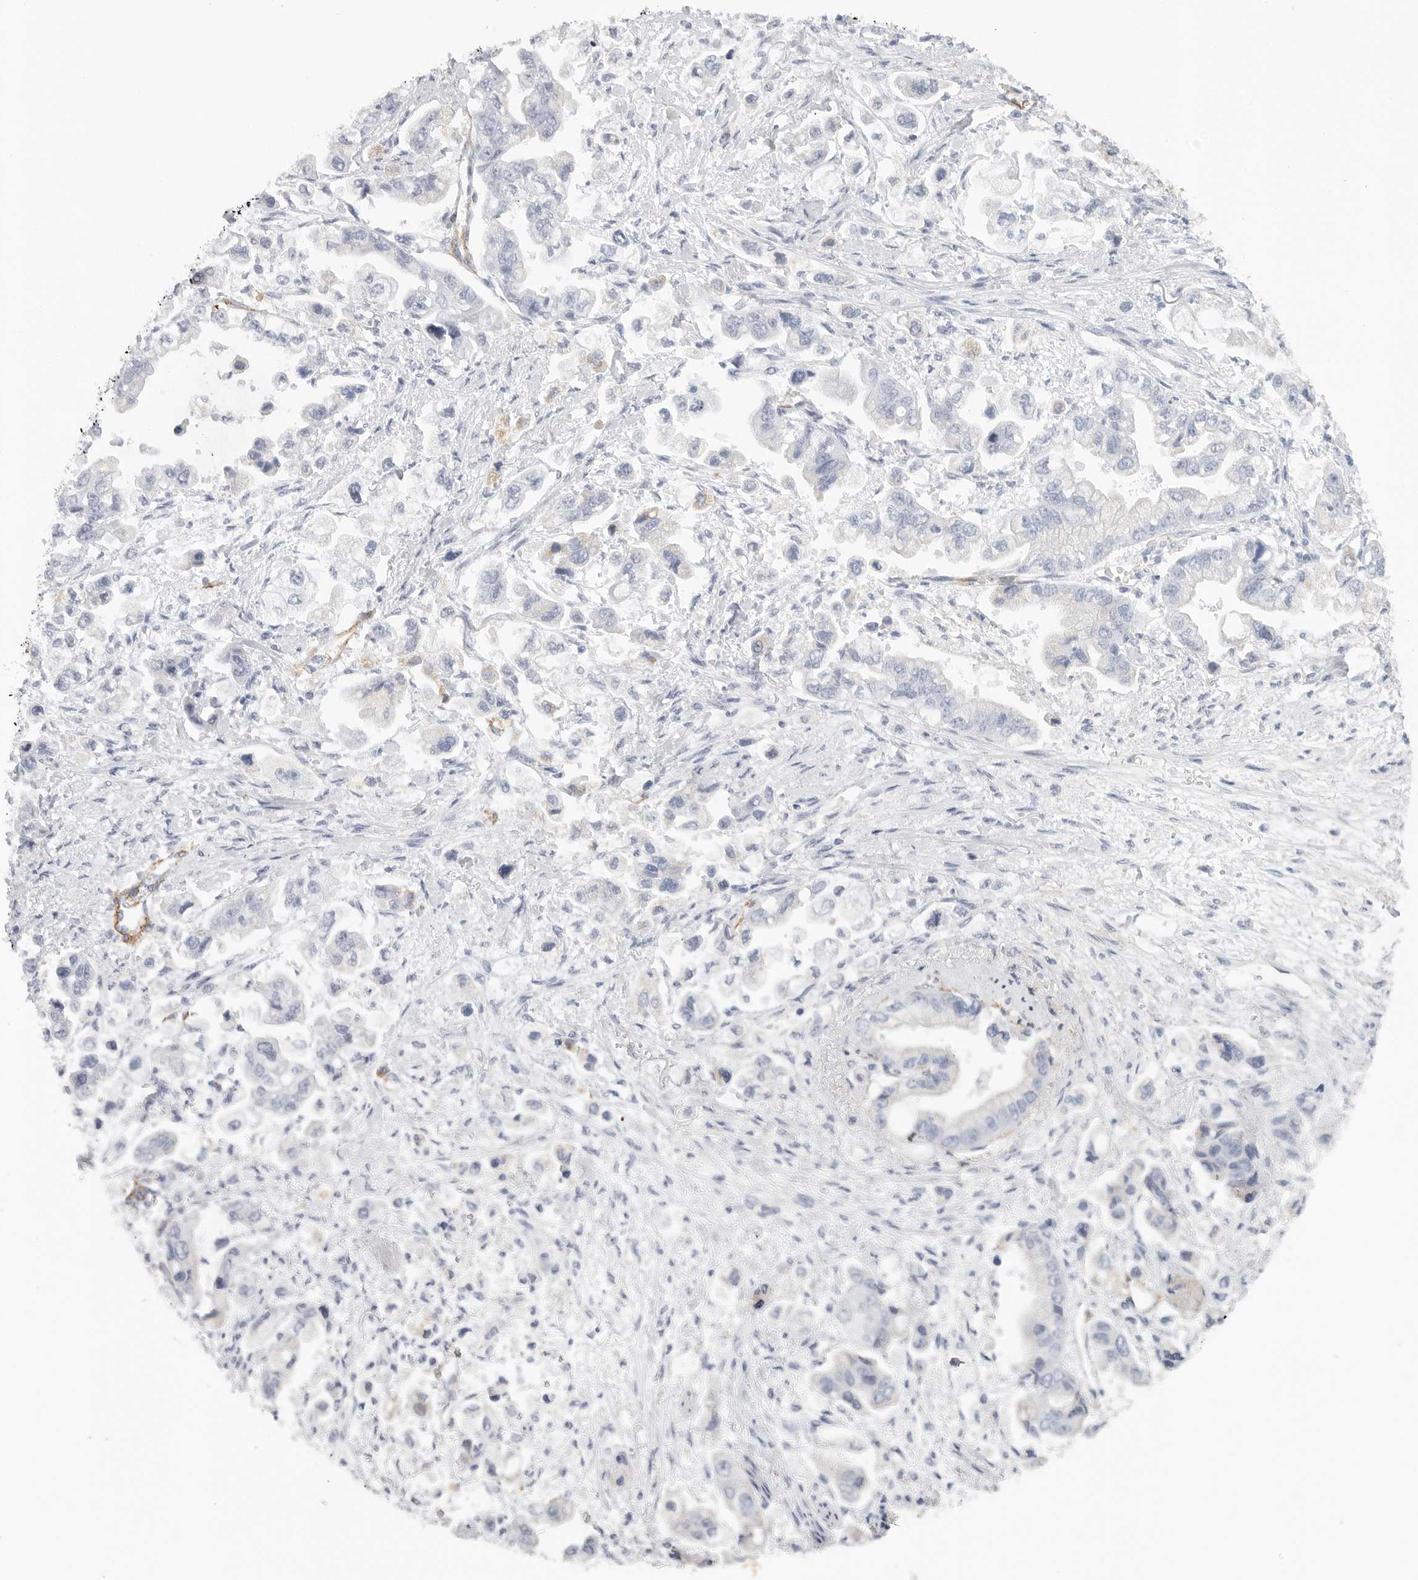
{"staining": {"intensity": "negative", "quantity": "none", "location": "none"}, "tissue": "stomach cancer", "cell_type": "Tumor cells", "image_type": "cancer", "snomed": [{"axis": "morphology", "description": "Adenocarcinoma, NOS"}, {"axis": "topography", "description": "Stomach"}], "caption": "Stomach adenocarcinoma stained for a protein using immunohistochemistry displays no staining tumor cells.", "gene": "TNR", "patient": {"sex": "male", "age": 62}}